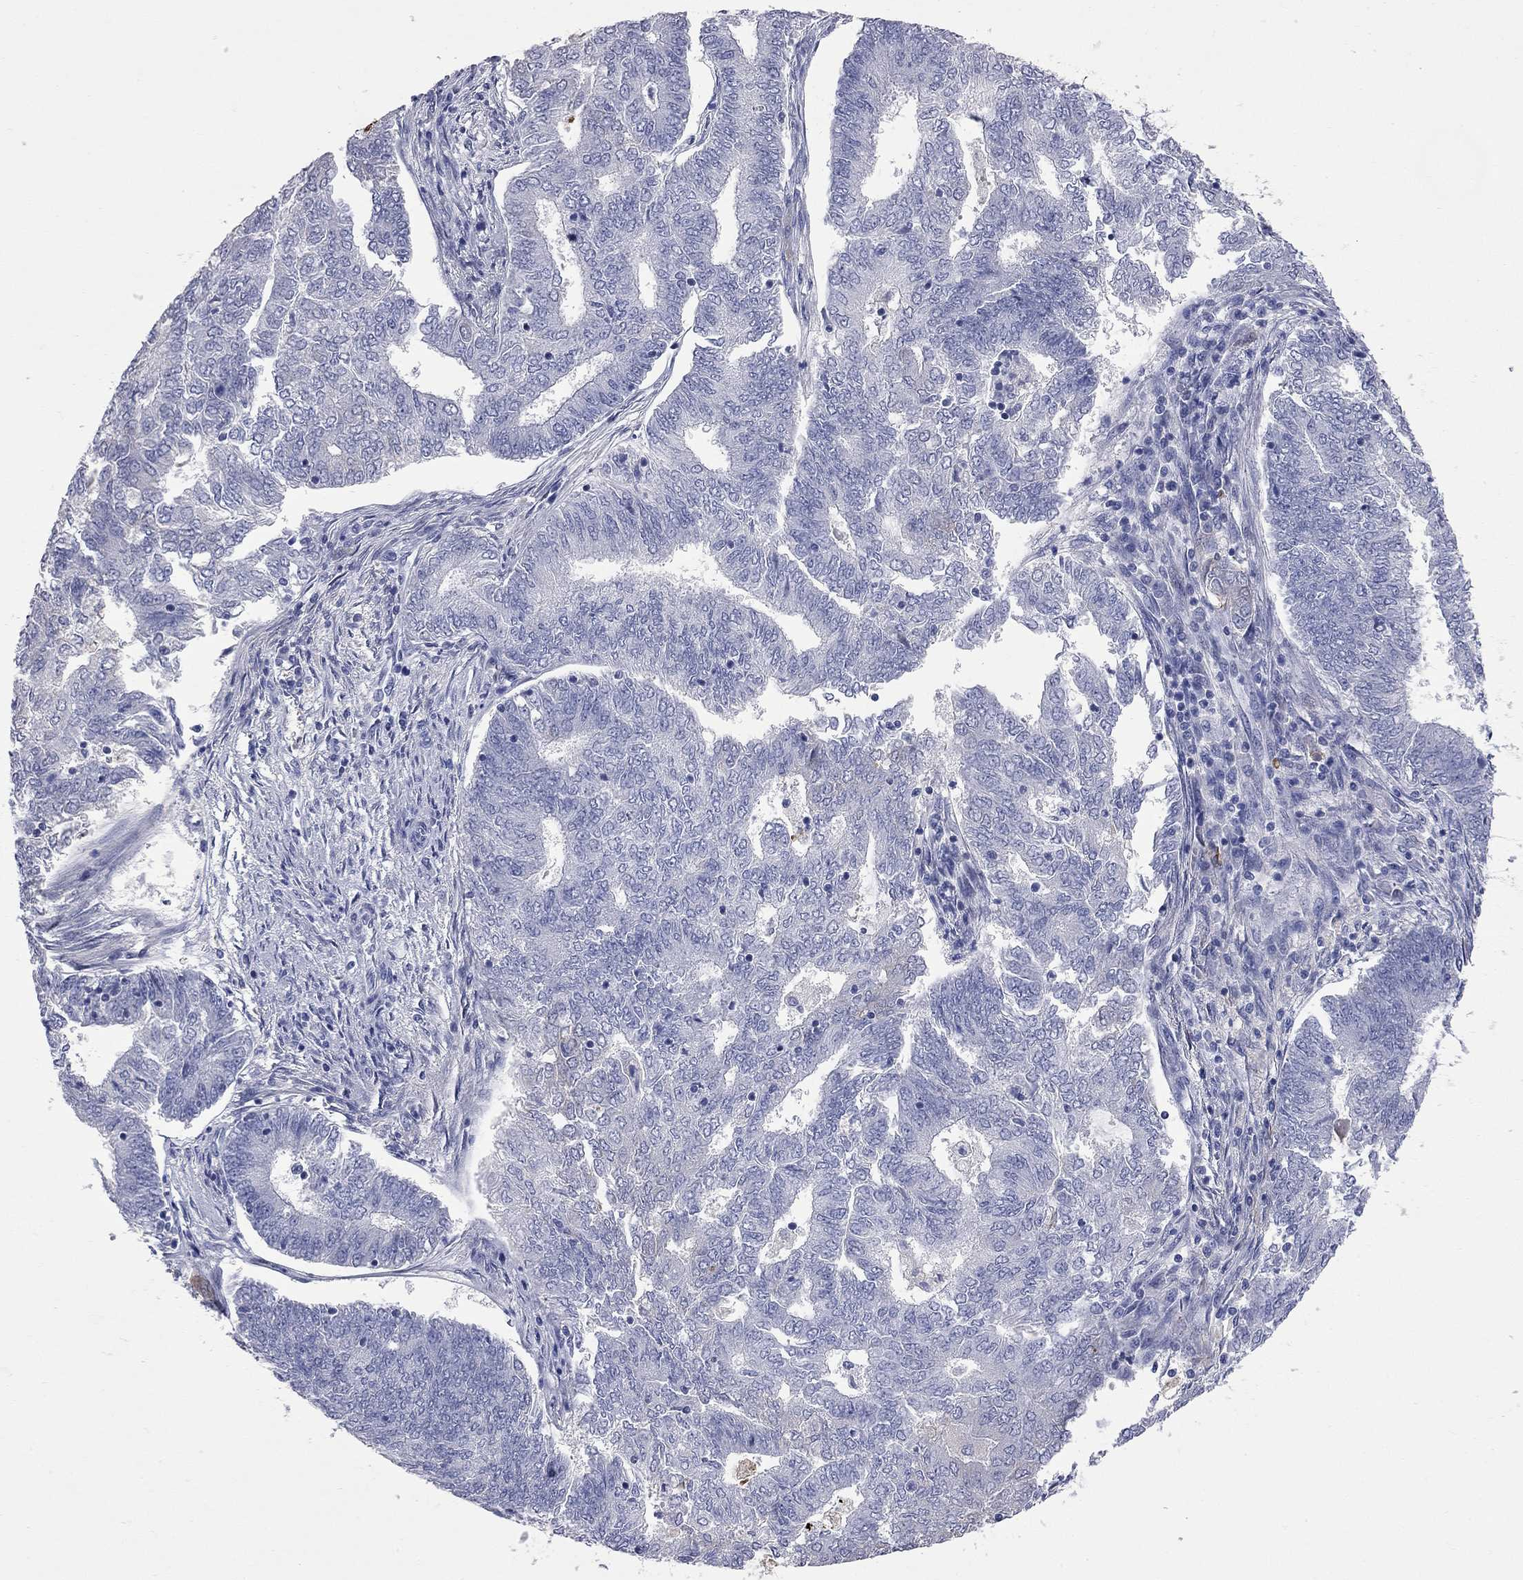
{"staining": {"intensity": "negative", "quantity": "none", "location": "none"}, "tissue": "endometrial cancer", "cell_type": "Tumor cells", "image_type": "cancer", "snomed": [{"axis": "morphology", "description": "Adenocarcinoma, NOS"}, {"axis": "topography", "description": "Endometrium"}], "caption": "An immunohistochemistry (IHC) image of adenocarcinoma (endometrial) is shown. There is no staining in tumor cells of adenocarcinoma (endometrial).", "gene": "FAM221B", "patient": {"sex": "female", "age": 62}}